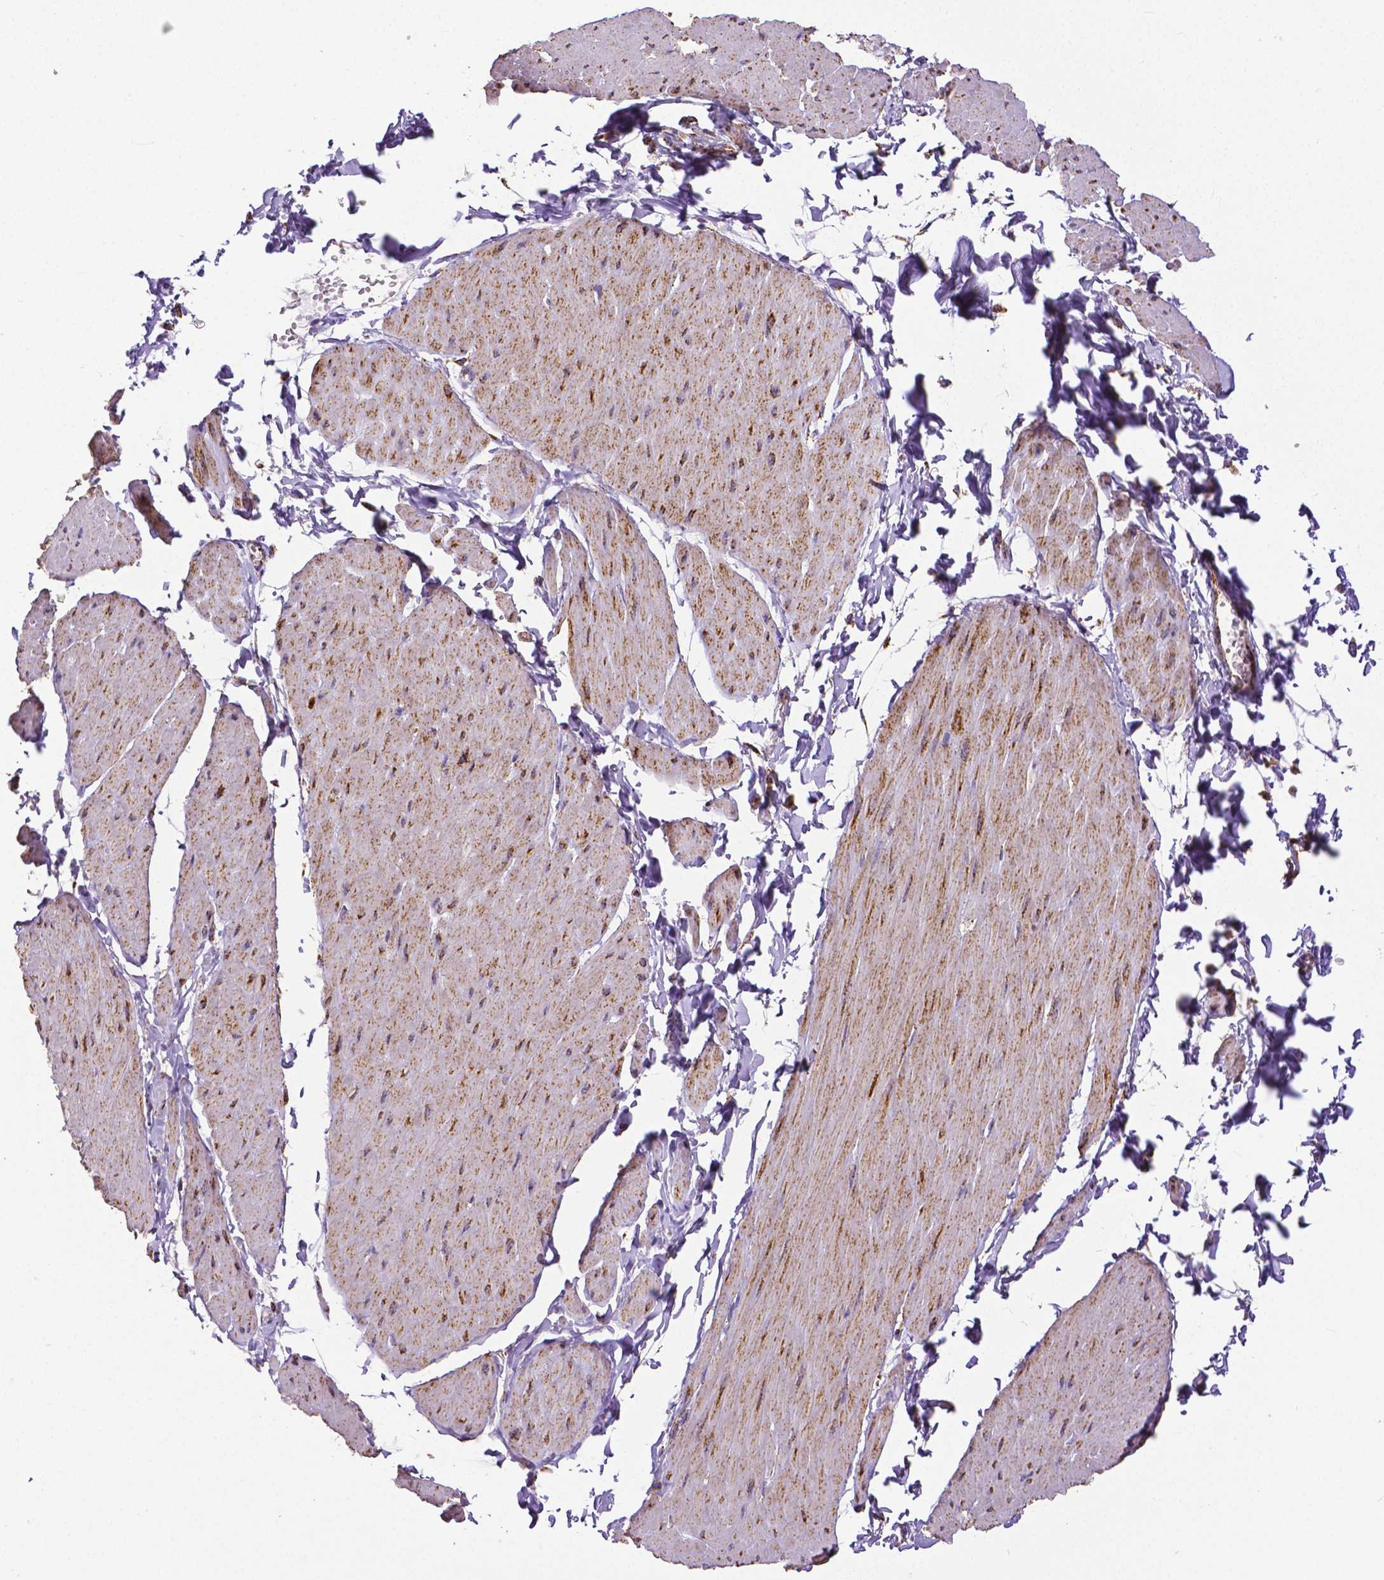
{"staining": {"intensity": "negative", "quantity": "none", "location": "none"}, "tissue": "adipose tissue", "cell_type": "Adipocytes", "image_type": "normal", "snomed": [{"axis": "morphology", "description": "Normal tissue, NOS"}, {"axis": "topography", "description": "Smooth muscle"}, {"axis": "topography", "description": "Peripheral nerve tissue"}], "caption": "IHC micrograph of normal human adipose tissue stained for a protein (brown), which reveals no staining in adipocytes. Brightfield microscopy of immunohistochemistry stained with DAB (brown) and hematoxylin (blue), captured at high magnification.", "gene": "MACC1", "patient": {"sex": "male", "age": 58}}